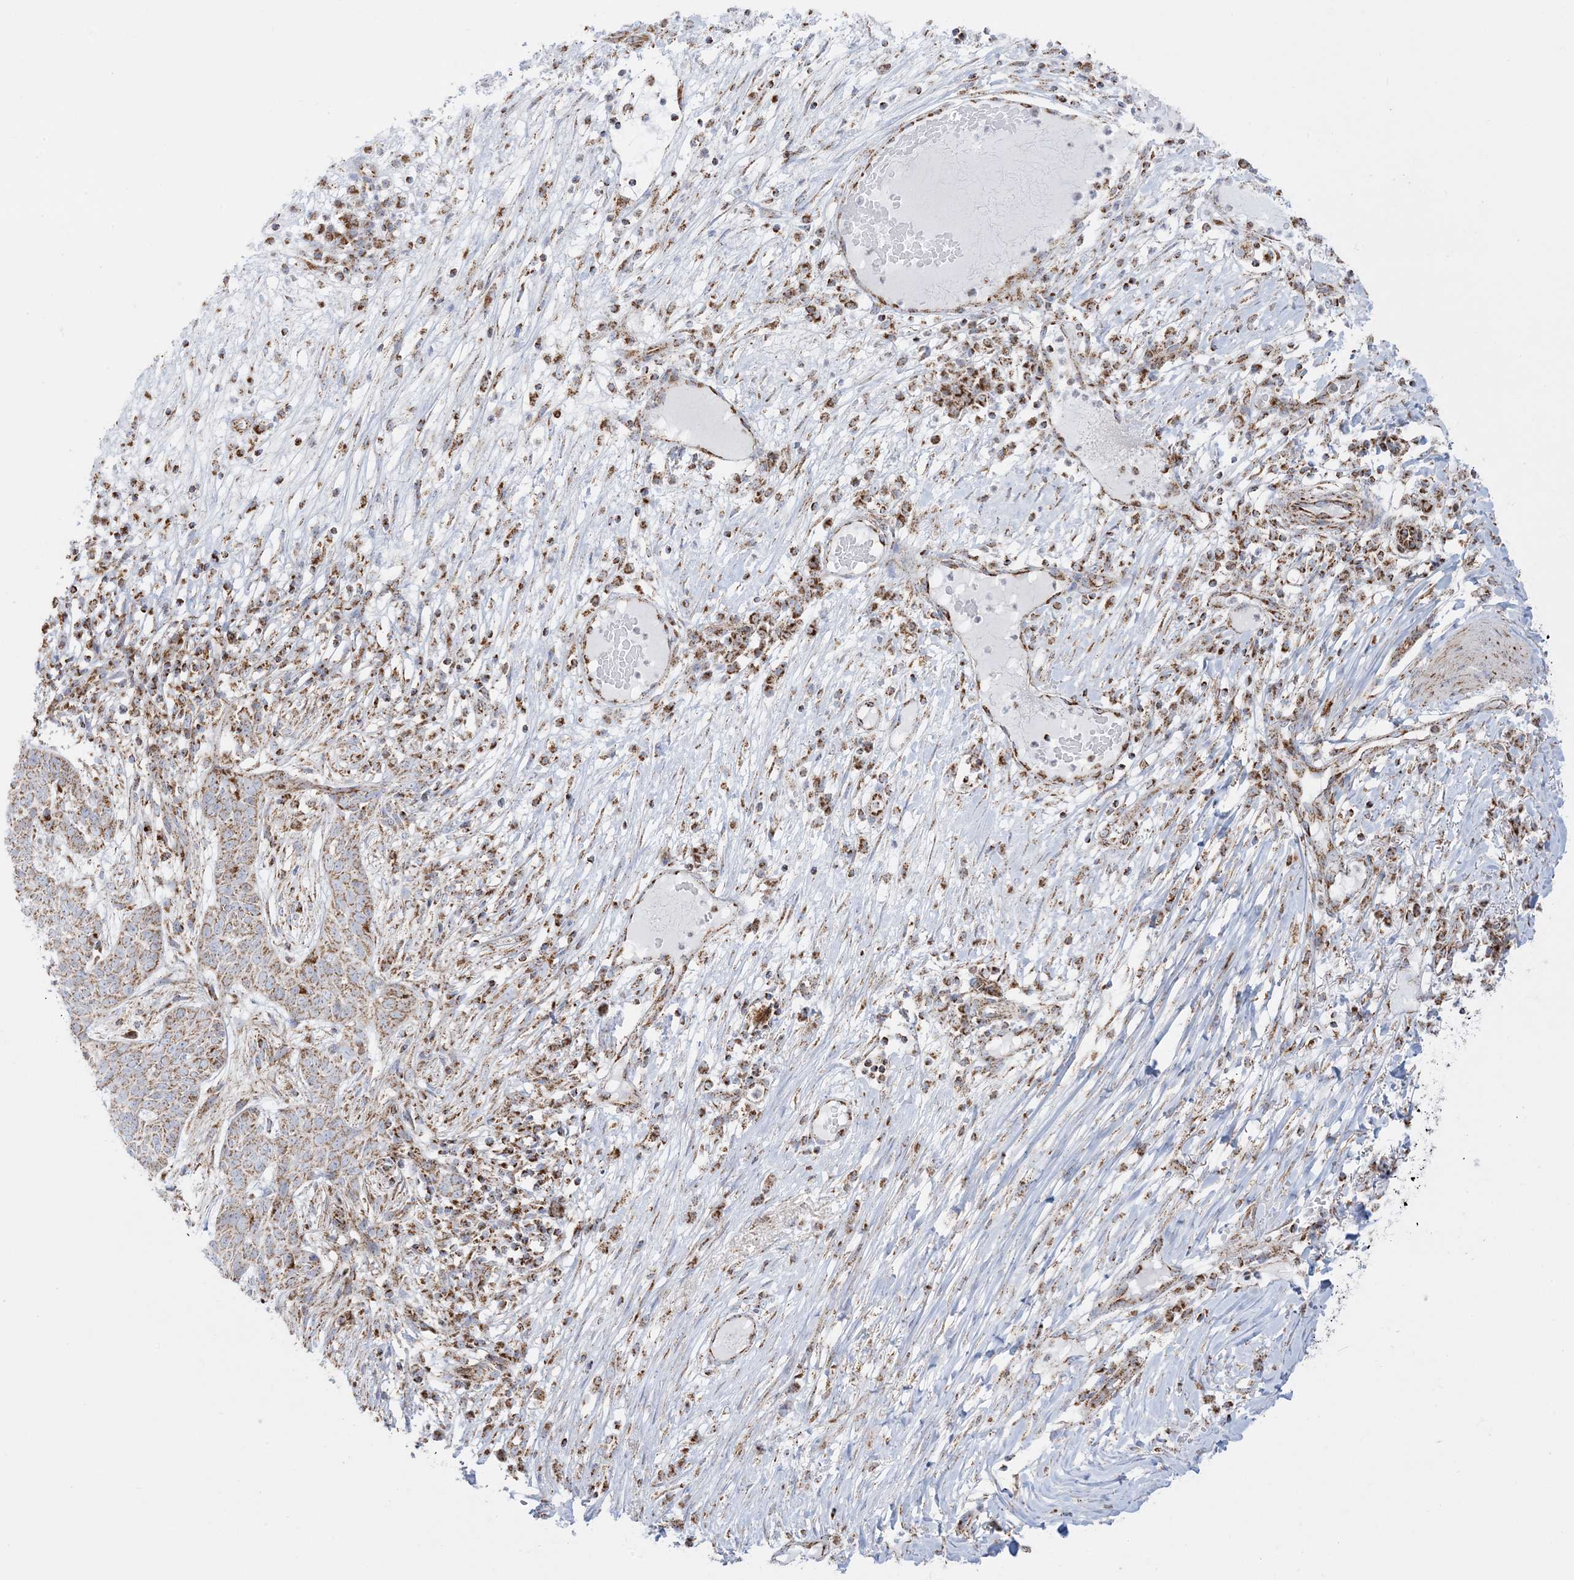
{"staining": {"intensity": "weak", "quantity": ">75%", "location": "cytoplasmic/membranous"}, "tissue": "skin cancer", "cell_type": "Tumor cells", "image_type": "cancer", "snomed": [{"axis": "morphology", "description": "Normal tissue, NOS"}, {"axis": "morphology", "description": "Basal cell carcinoma"}, {"axis": "topography", "description": "Skin"}], "caption": "Immunohistochemistry (IHC) of skin basal cell carcinoma shows low levels of weak cytoplasmic/membranous positivity in about >75% of tumor cells.", "gene": "MRPS36", "patient": {"sex": "male", "age": 64}}